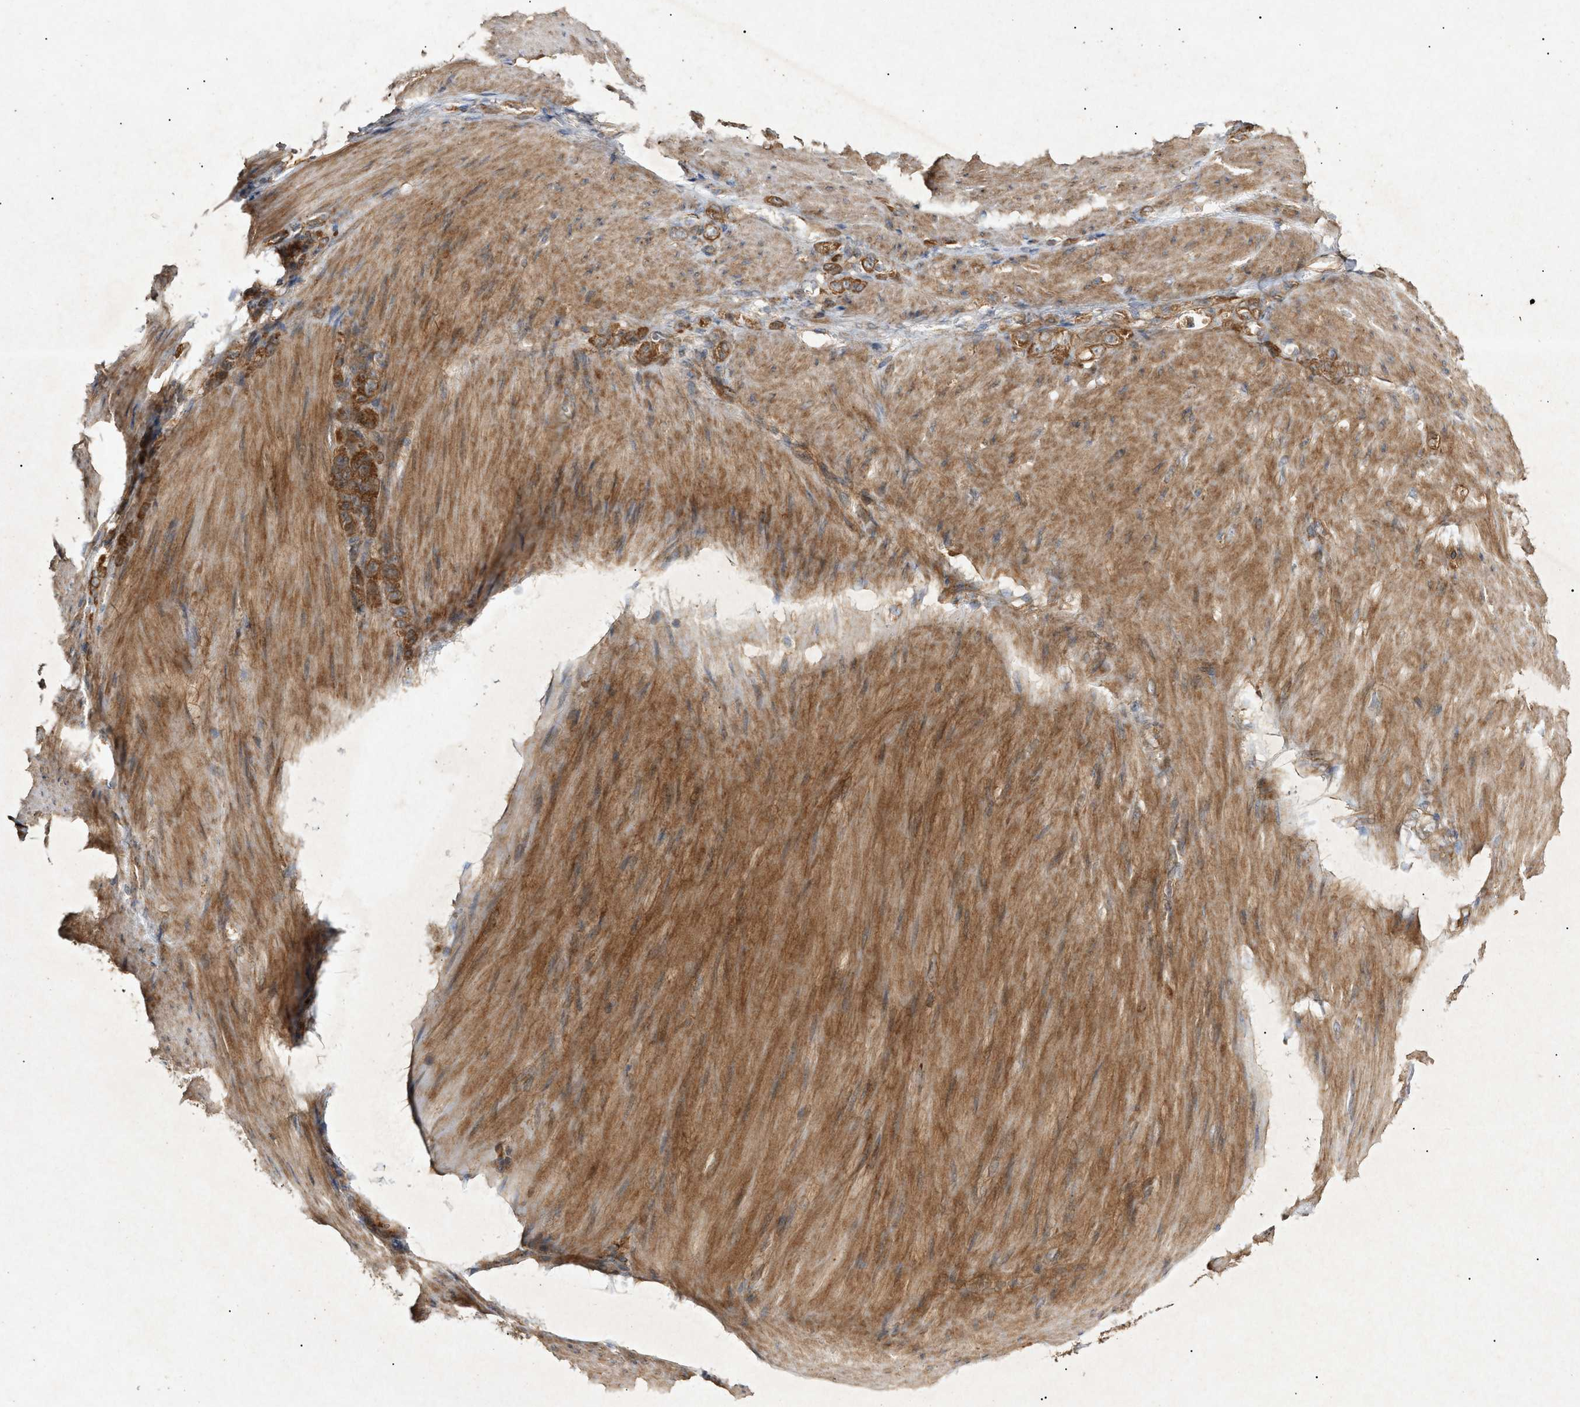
{"staining": {"intensity": "moderate", "quantity": ">75%", "location": "cytoplasmic/membranous"}, "tissue": "stomach cancer", "cell_type": "Tumor cells", "image_type": "cancer", "snomed": [{"axis": "morphology", "description": "Adenocarcinoma, NOS"}, {"axis": "topography", "description": "Stomach"}], "caption": "Immunohistochemistry (IHC) image of human adenocarcinoma (stomach) stained for a protein (brown), which shows medium levels of moderate cytoplasmic/membranous positivity in about >75% of tumor cells.", "gene": "MTCH1", "patient": {"sex": "male", "age": 82}}